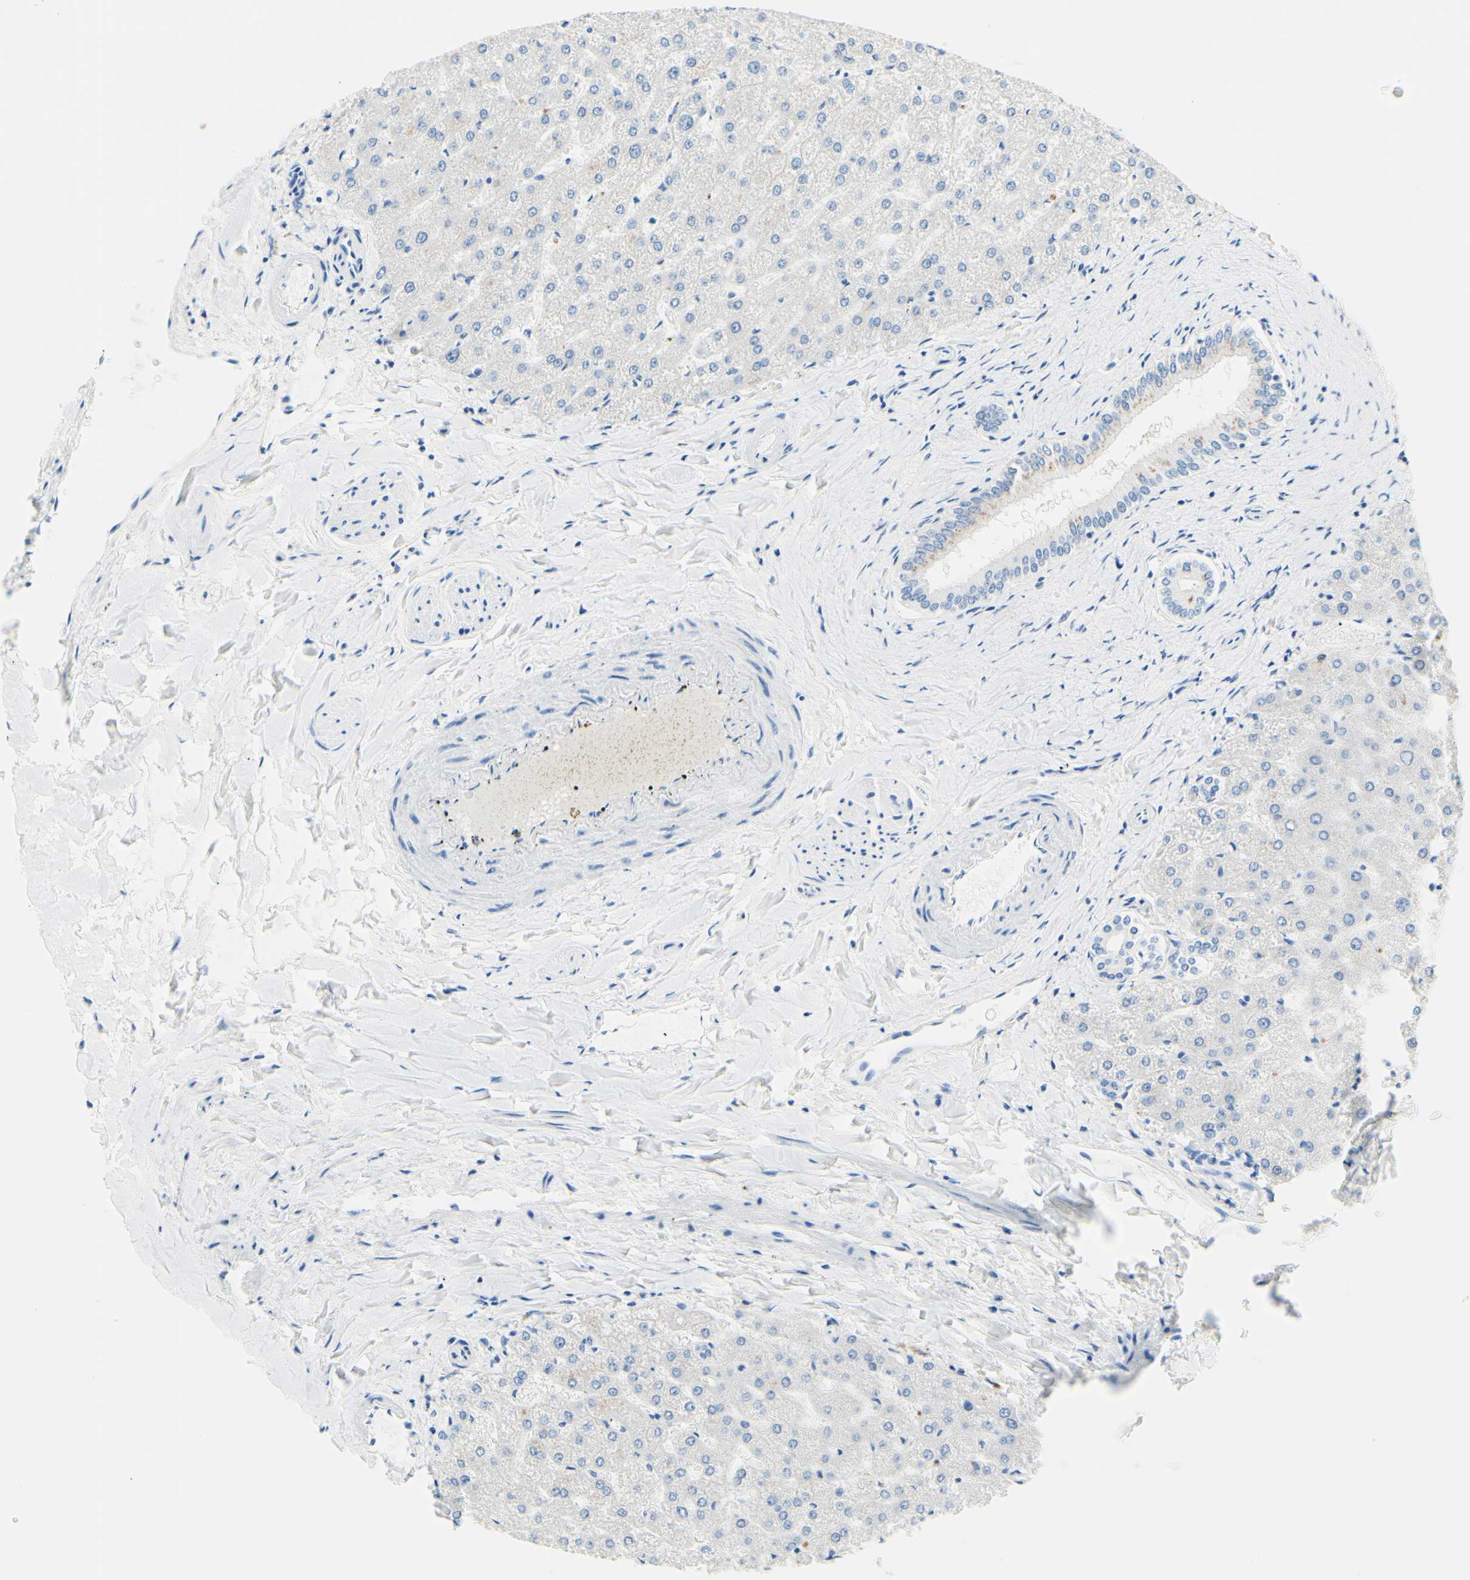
{"staining": {"intensity": "weak", "quantity": "<25%", "location": "cytoplasmic/membranous"}, "tissue": "liver", "cell_type": "Cholangiocytes", "image_type": "normal", "snomed": [{"axis": "morphology", "description": "Normal tissue, NOS"}, {"axis": "topography", "description": "Liver"}], "caption": "Protein analysis of benign liver reveals no significant expression in cholangiocytes.", "gene": "MYH2", "patient": {"sex": "female", "age": 32}}